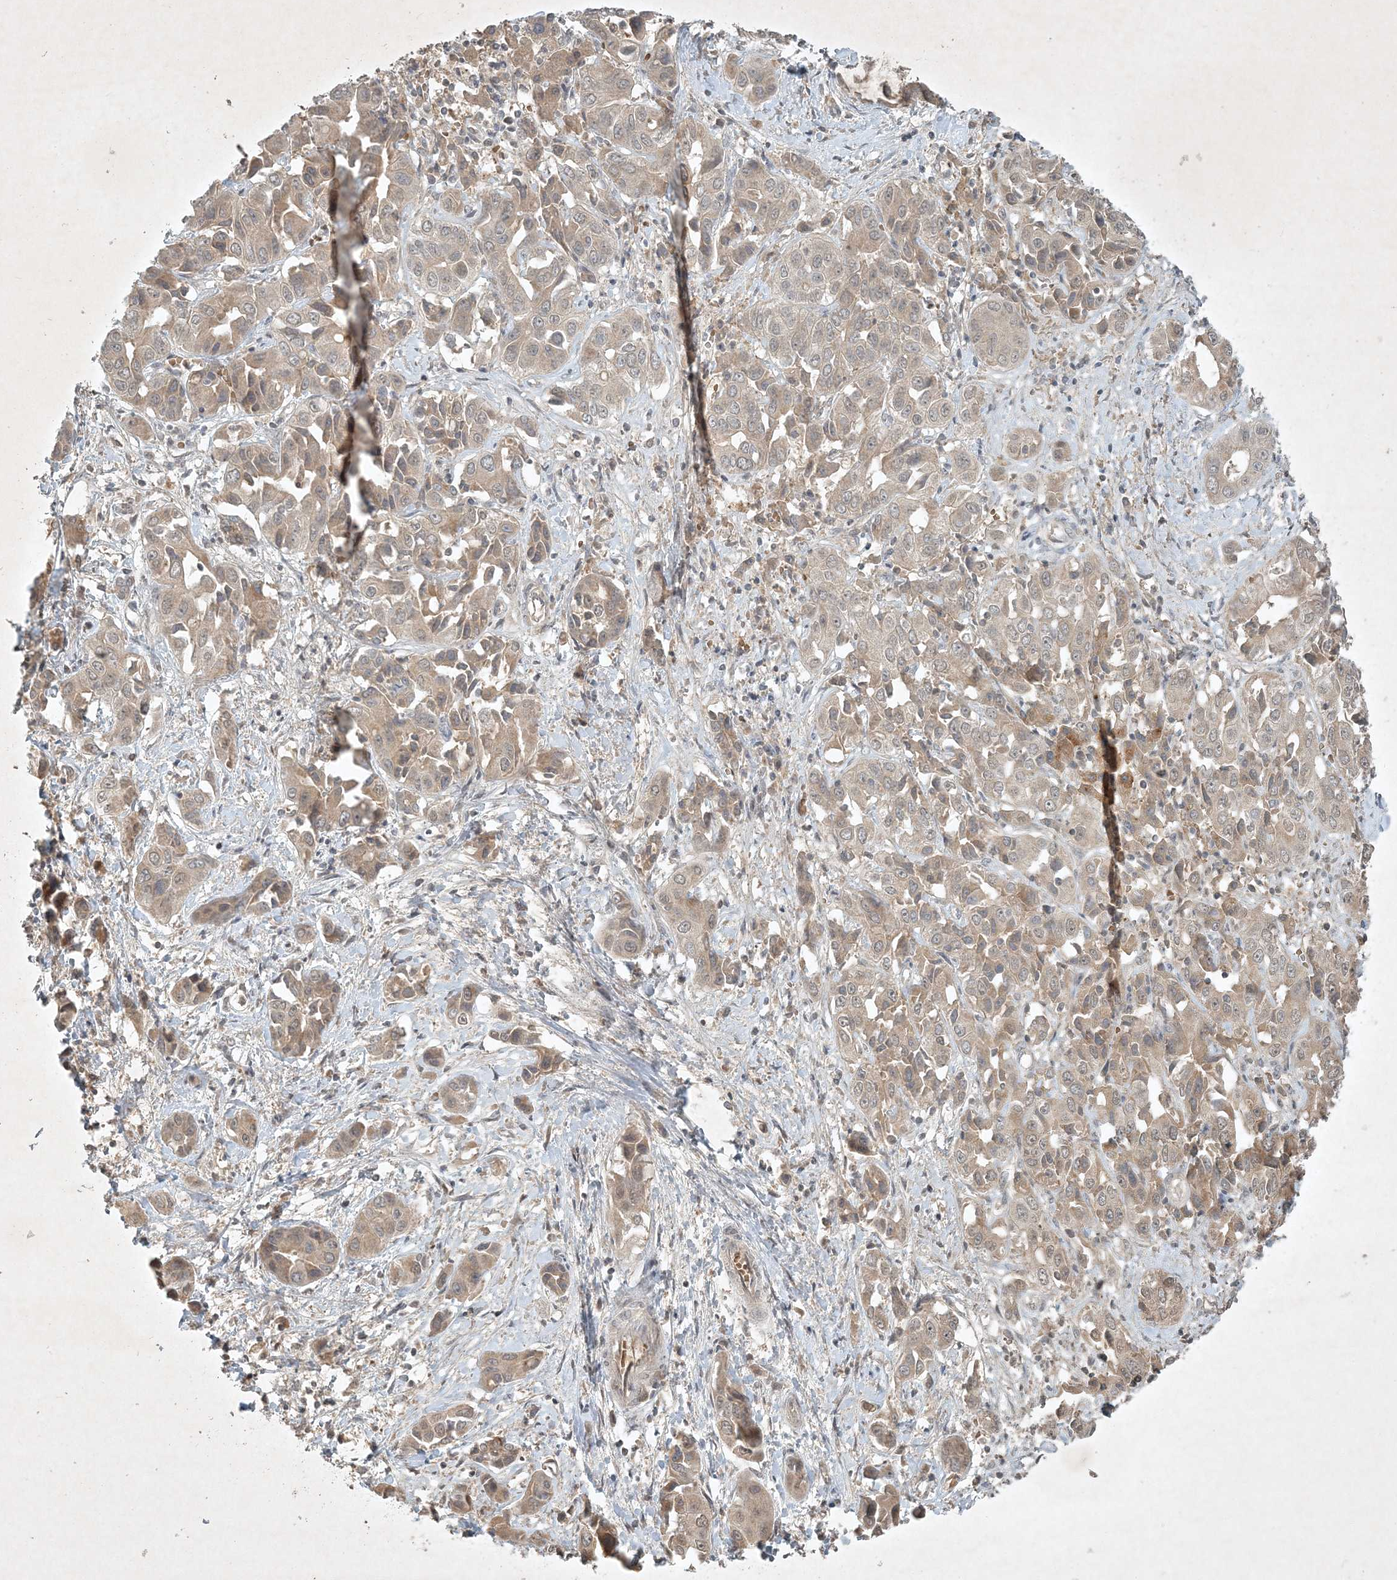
{"staining": {"intensity": "moderate", "quantity": "<25%", "location": "cytoplasmic/membranous"}, "tissue": "liver cancer", "cell_type": "Tumor cells", "image_type": "cancer", "snomed": [{"axis": "morphology", "description": "Cholangiocarcinoma"}, {"axis": "topography", "description": "Liver"}], "caption": "A histopathology image showing moderate cytoplasmic/membranous expression in approximately <25% of tumor cells in cholangiocarcinoma (liver), as visualized by brown immunohistochemical staining.", "gene": "TNFAIP6", "patient": {"sex": "female", "age": 52}}